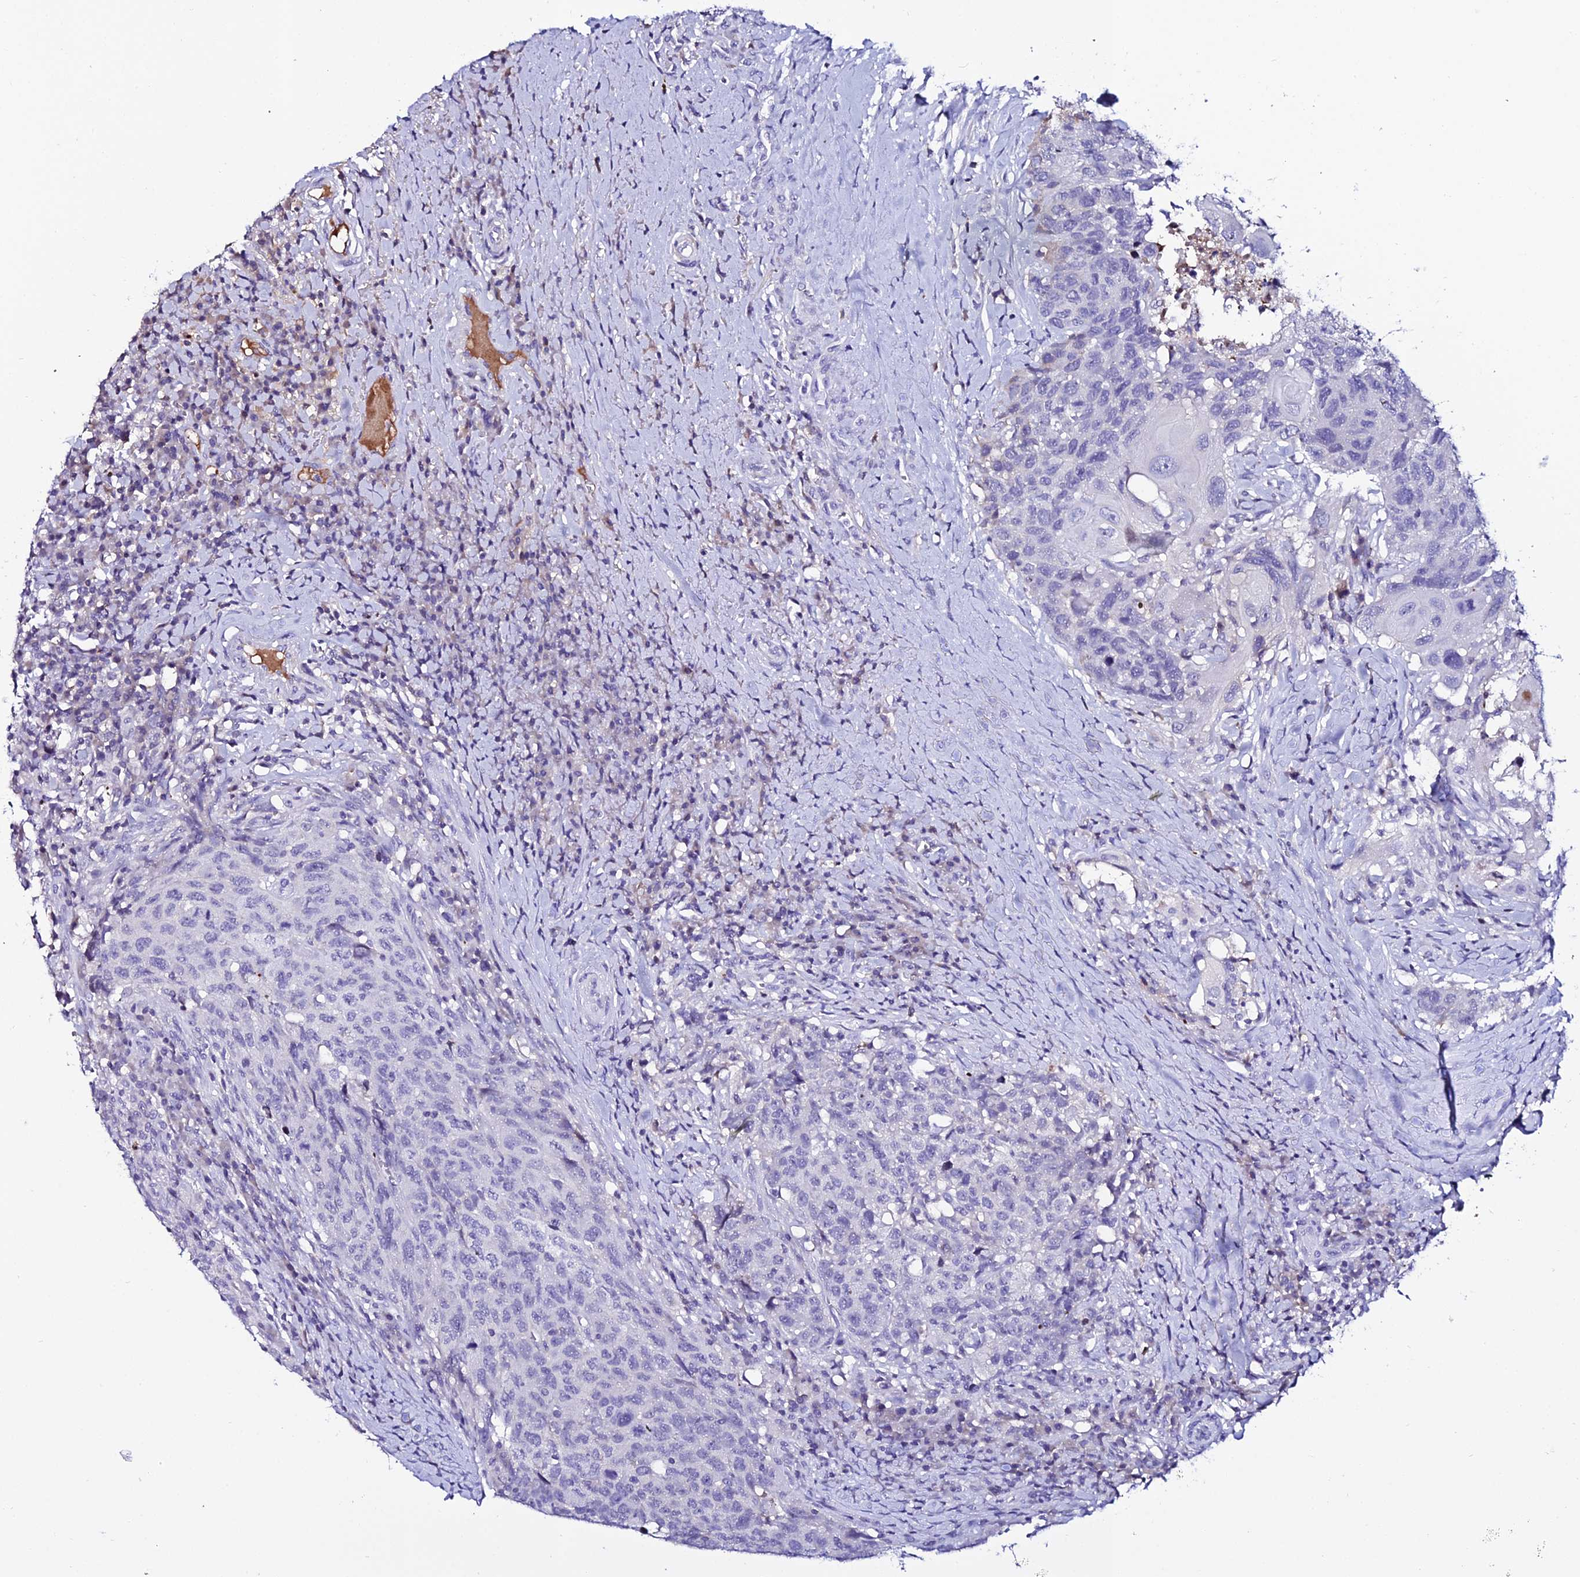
{"staining": {"intensity": "negative", "quantity": "none", "location": "none"}, "tissue": "head and neck cancer", "cell_type": "Tumor cells", "image_type": "cancer", "snomed": [{"axis": "morphology", "description": "Squamous cell carcinoma, NOS"}, {"axis": "topography", "description": "Head-Neck"}], "caption": "Tumor cells show no significant staining in head and neck squamous cell carcinoma. (DAB IHC with hematoxylin counter stain).", "gene": "DEFB132", "patient": {"sex": "male", "age": 66}}